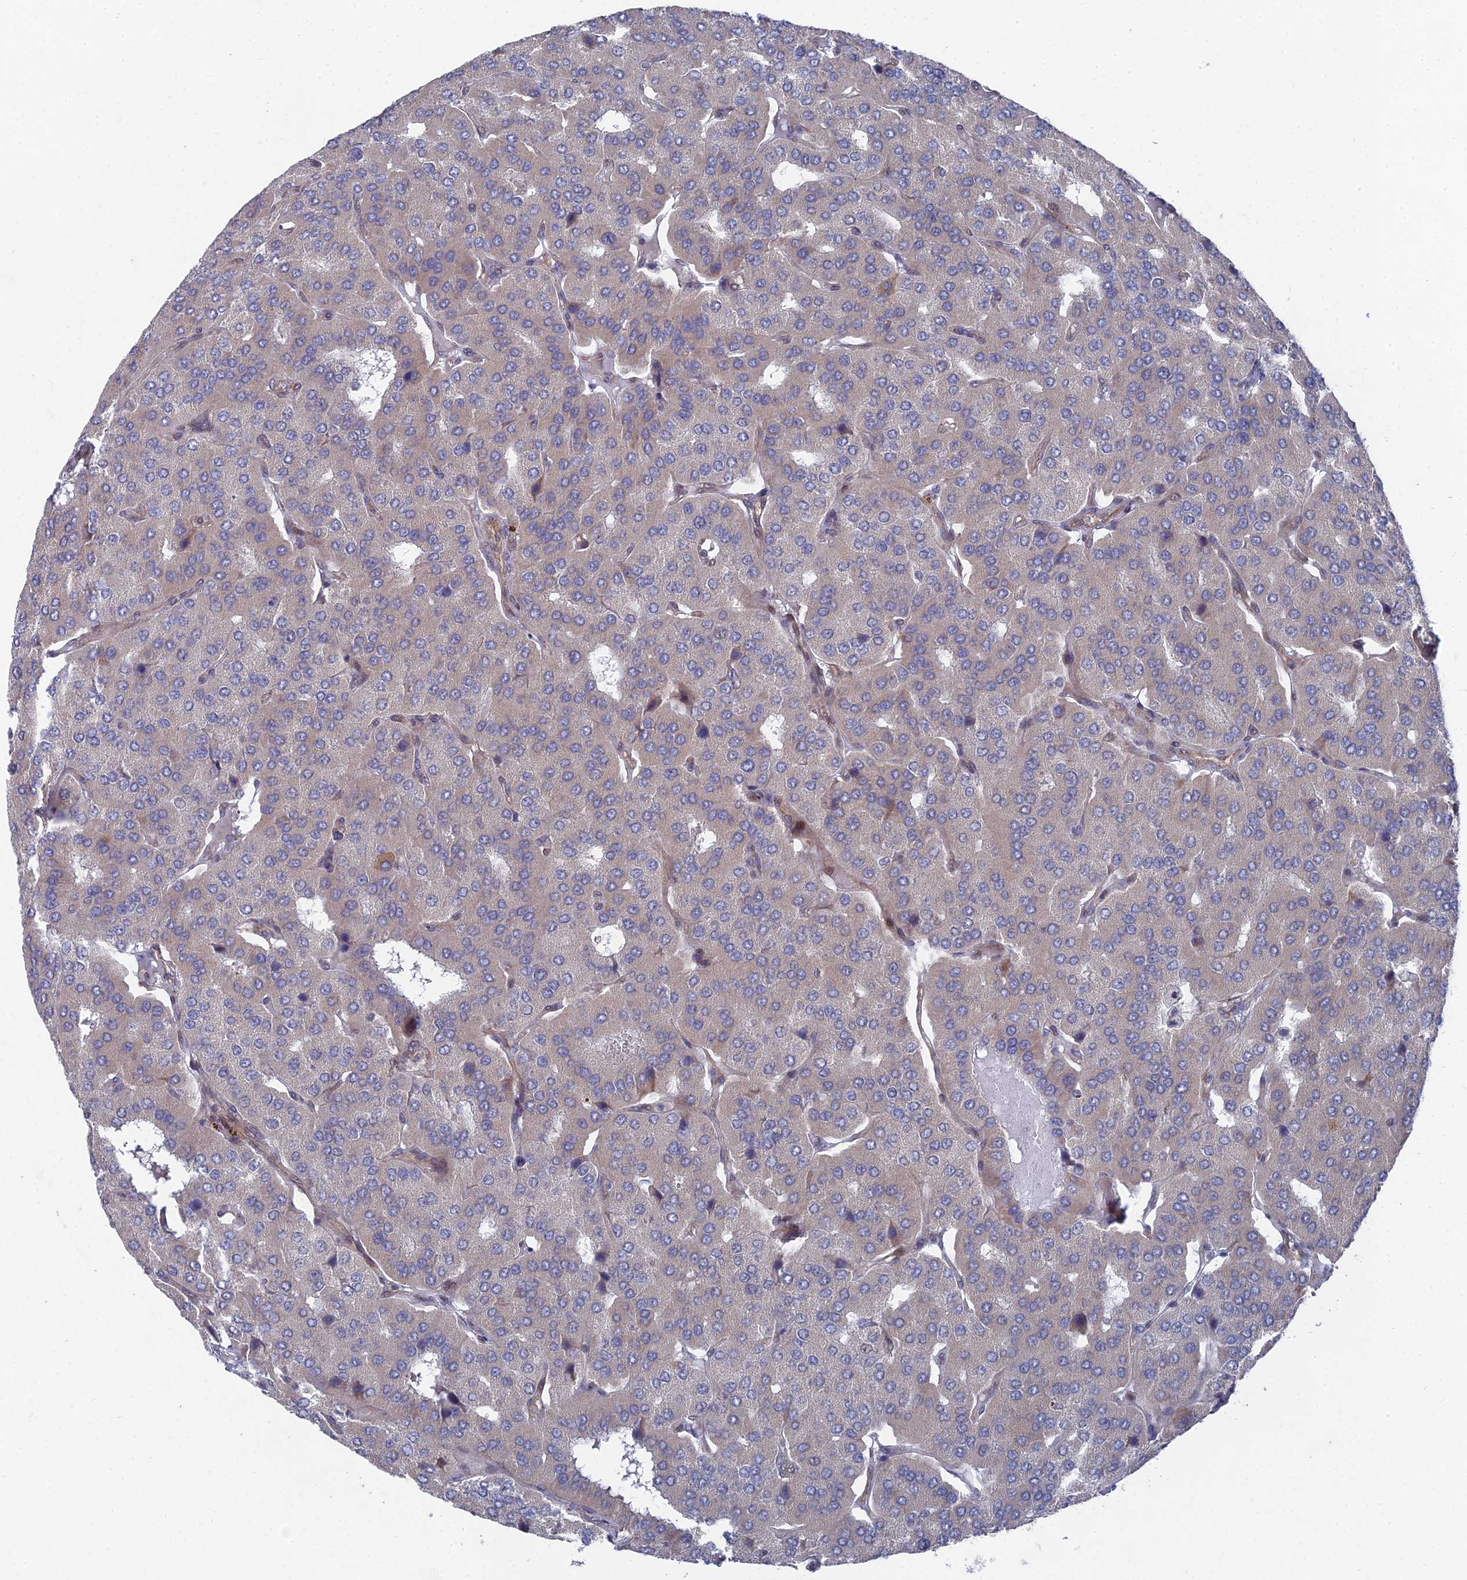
{"staining": {"intensity": "negative", "quantity": "none", "location": "none"}, "tissue": "parathyroid gland", "cell_type": "Glandular cells", "image_type": "normal", "snomed": [{"axis": "morphology", "description": "Normal tissue, NOS"}, {"axis": "morphology", "description": "Adenoma, NOS"}, {"axis": "topography", "description": "Parathyroid gland"}], "caption": "An image of parathyroid gland stained for a protein shows no brown staining in glandular cells.", "gene": "UNC5D", "patient": {"sex": "female", "age": 86}}